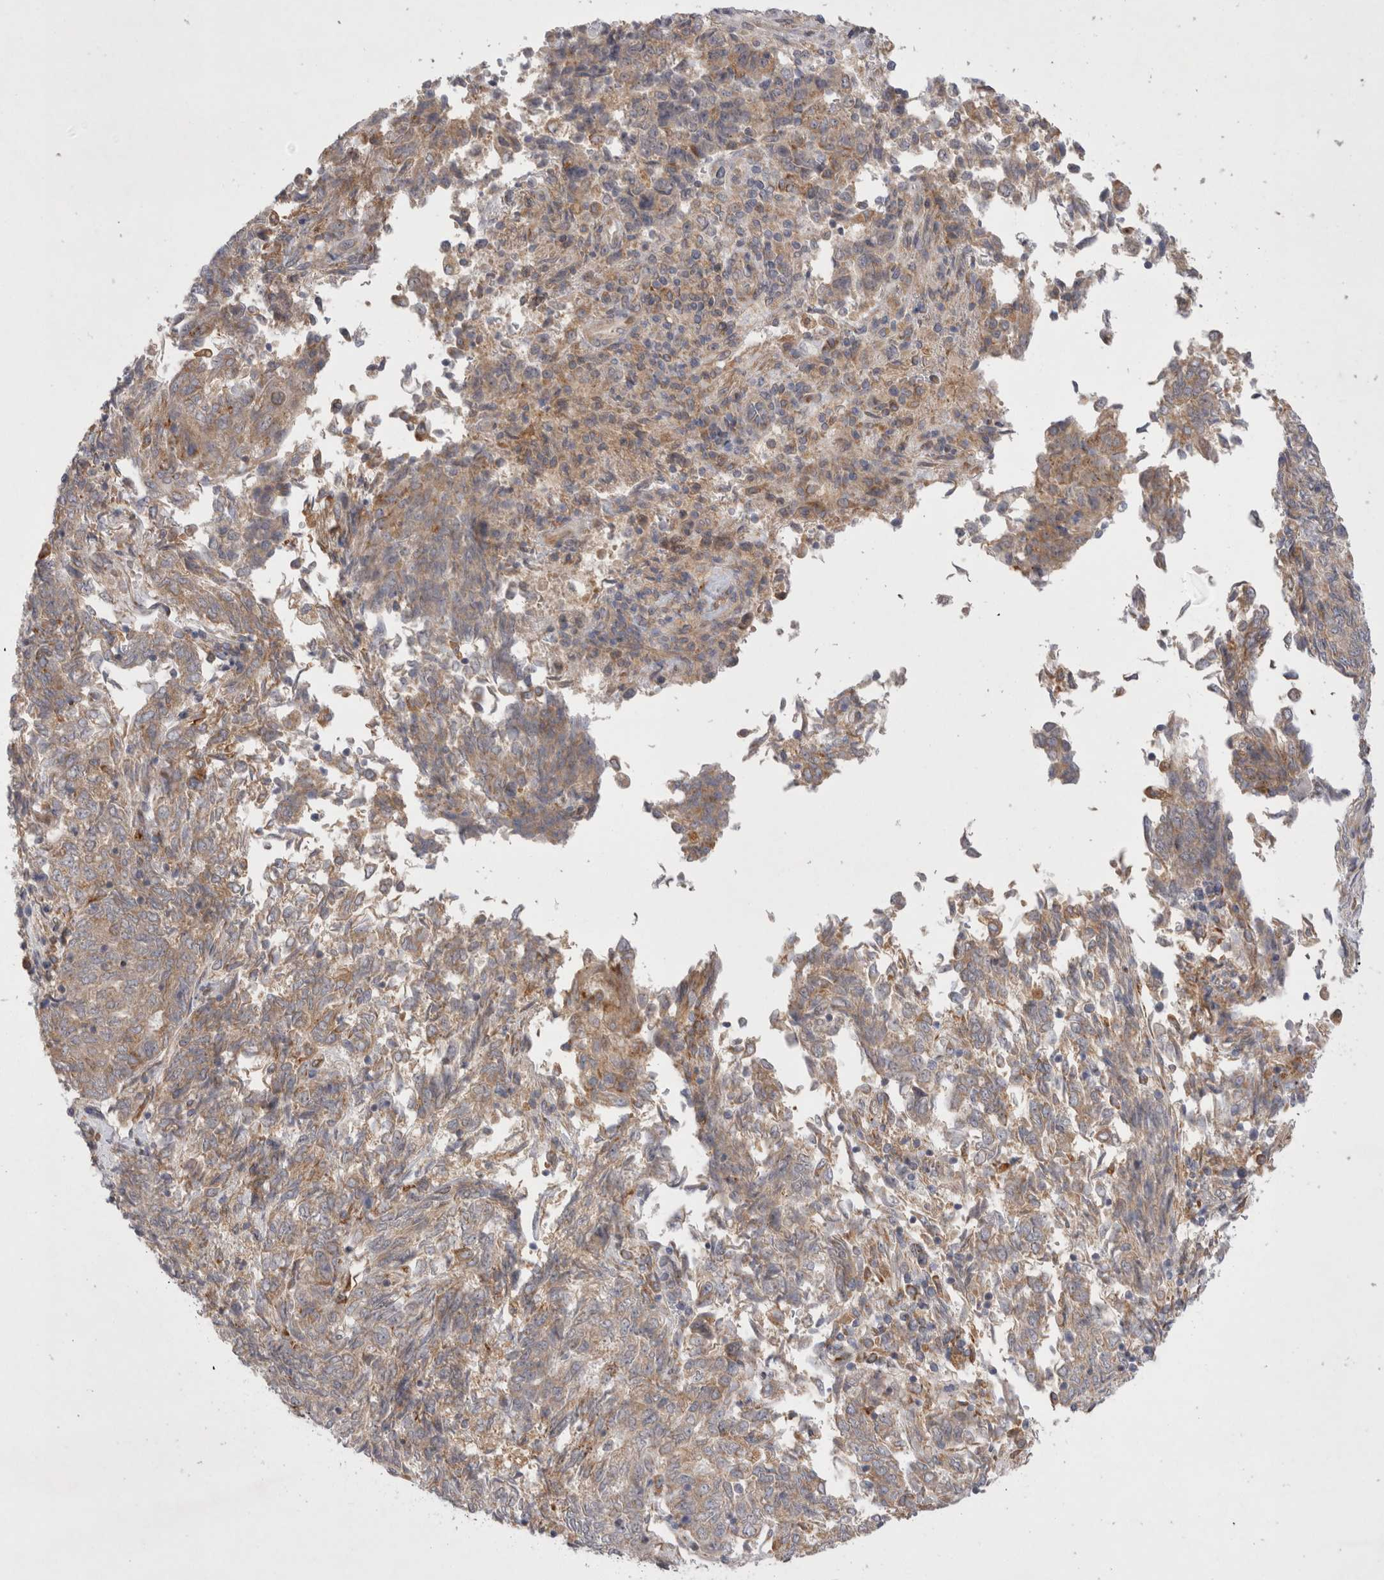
{"staining": {"intensity": "weak", "quantity": "25%-75%", "location": "cytoplasmic/membranous"}, "tissue": "endometrial cancer", "cell_type": "Tumor cells", "image_type": "cancer", "snomed": [{"axis": "morphology", "description": "Adenocarcinoma, NOS"}, {"axis": "topography", "description": "Endometrium"}], "caption": "Immunohistochemistry (IHC) staining of endometrial cancer (adenocarcinoma), which shows low levels of weak cytoplasmic/membranous expression in about 25%-75% of tumor cells indicating weak cytoplasmic/membranous protein positivity. The staining was performed using DAB (3,3'-diaminobenzidine) (brown) for protein detection and nuclei were counterstained in hematoxylin (blue).", "gene": "NPC1", "patient": {"sex": "female", "age": 80}}